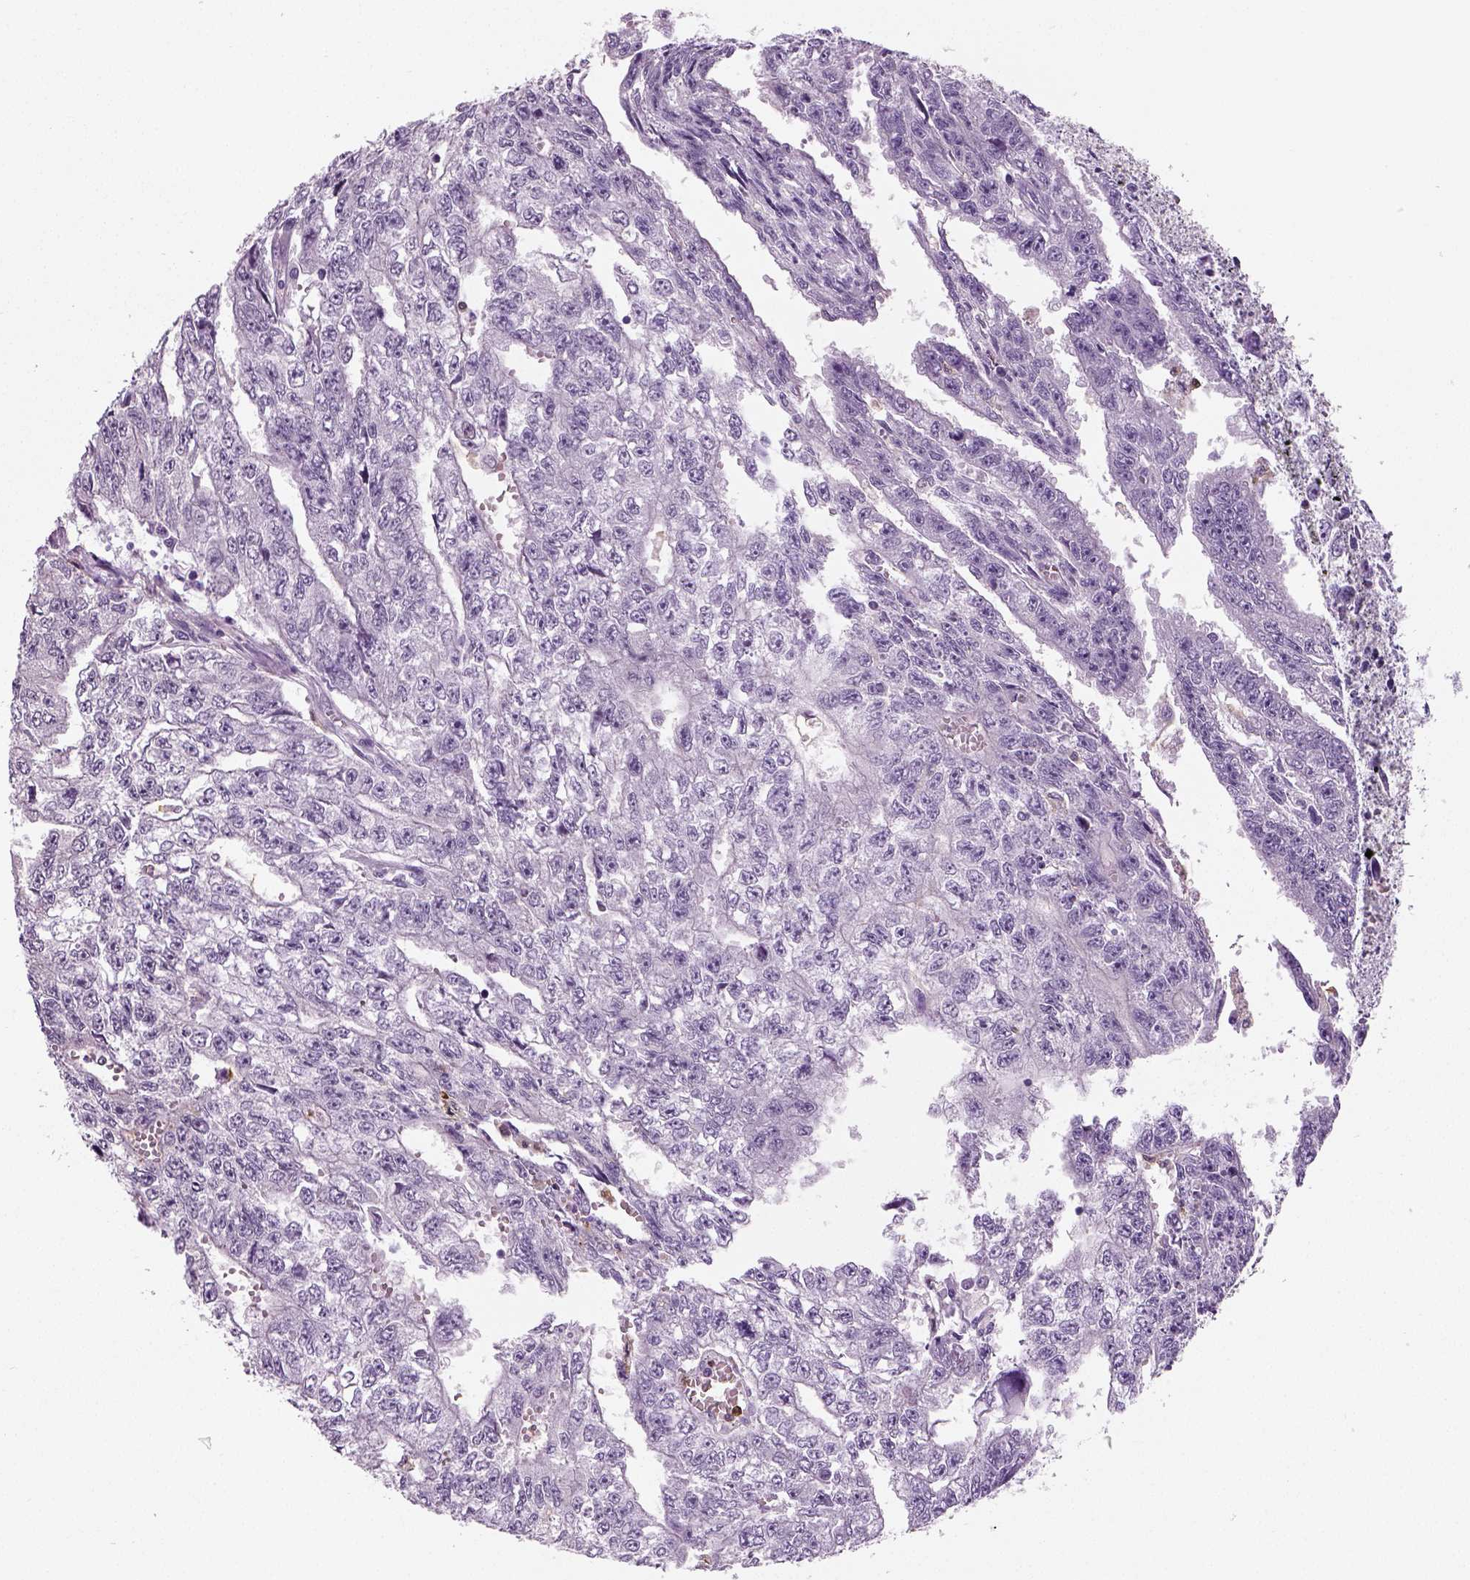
{"staining": {"intensity": "negative", "quantity": "none", "location": "none"}, "tissue": "testis cancer", "cell_type": "Tumor cells", "image_type": "cancer", "snomed": [{"axis": "morphology", "description": "Carcinoma, Embryonal, NOS"}, {"axis": "morphology", "description": "Teratoma, malignant, NOS"}, {"axis": "topography", "description": "Testis"}], "caption": "There is no significant expression in tumor cells of embryonal carcinoma (testis).", "gene": "NECAB2", "patient": {"sex": "male", "age": 24}}